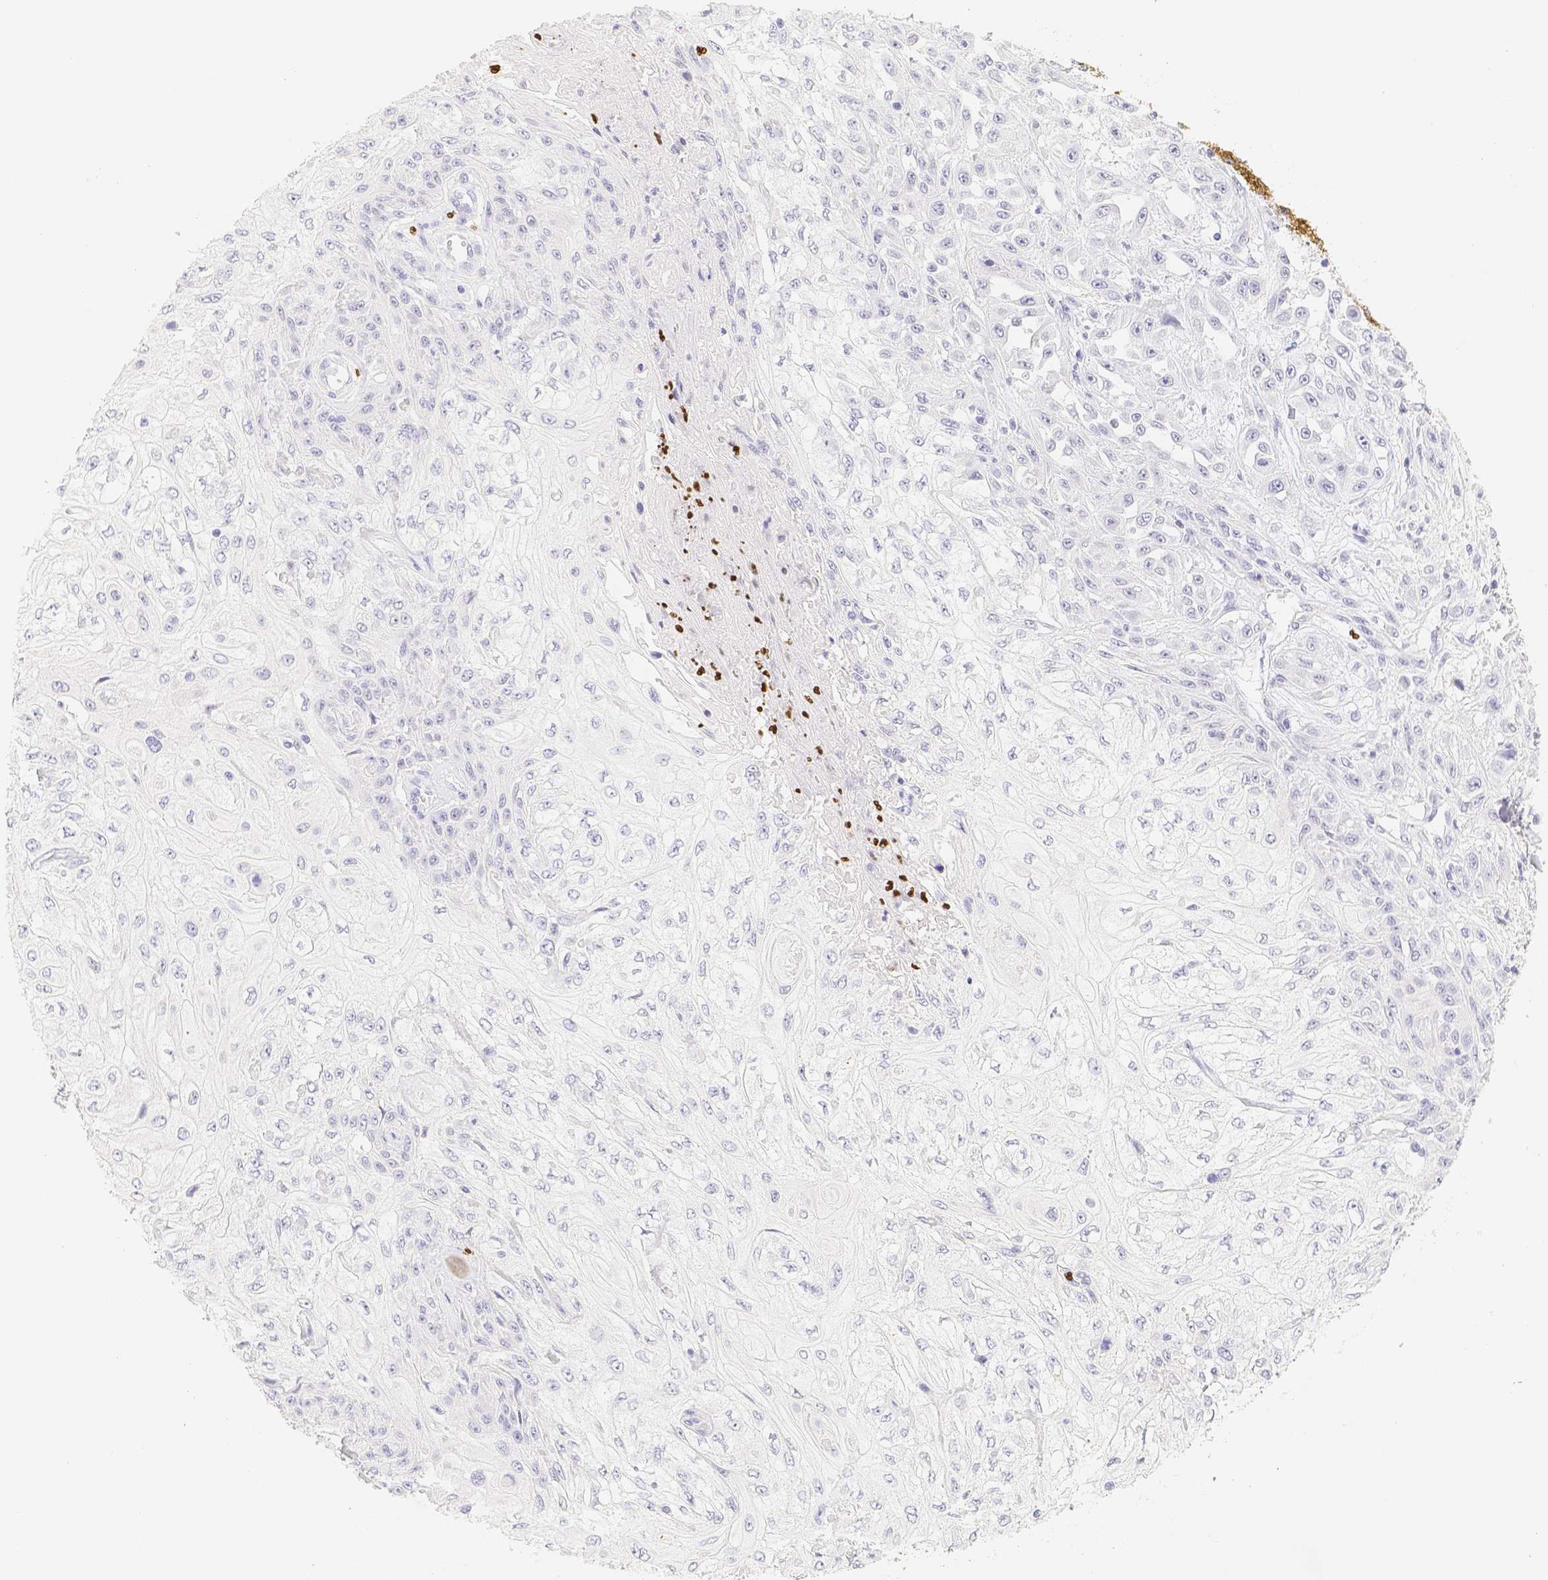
{"staining": {"intensity": "negative", "quantity": "none", "location": "none"}, "tissue": "skin cancer", "cell_type": "Tumor cells", "image_type": "cancer", "snomed": [{"axis": "morphology", "description": "Squamous cell carcinoma, NOS"}, {"axis": "morphology", "description": "Squamous cell carcinoma, metastatic, NOS"}, {"axis": "topography", "description": "Skin"}, {"axis": "topography", "description": "Lymph node"}], "caption": "DAB (3,3'-diaminobenzidine) immunohistochemical staining of skin metastatic squamous cell carcinoma displays no significant expression in tumor cells.", "gene": "PADI4", "patient": {"sex": "male", "age": 75}}